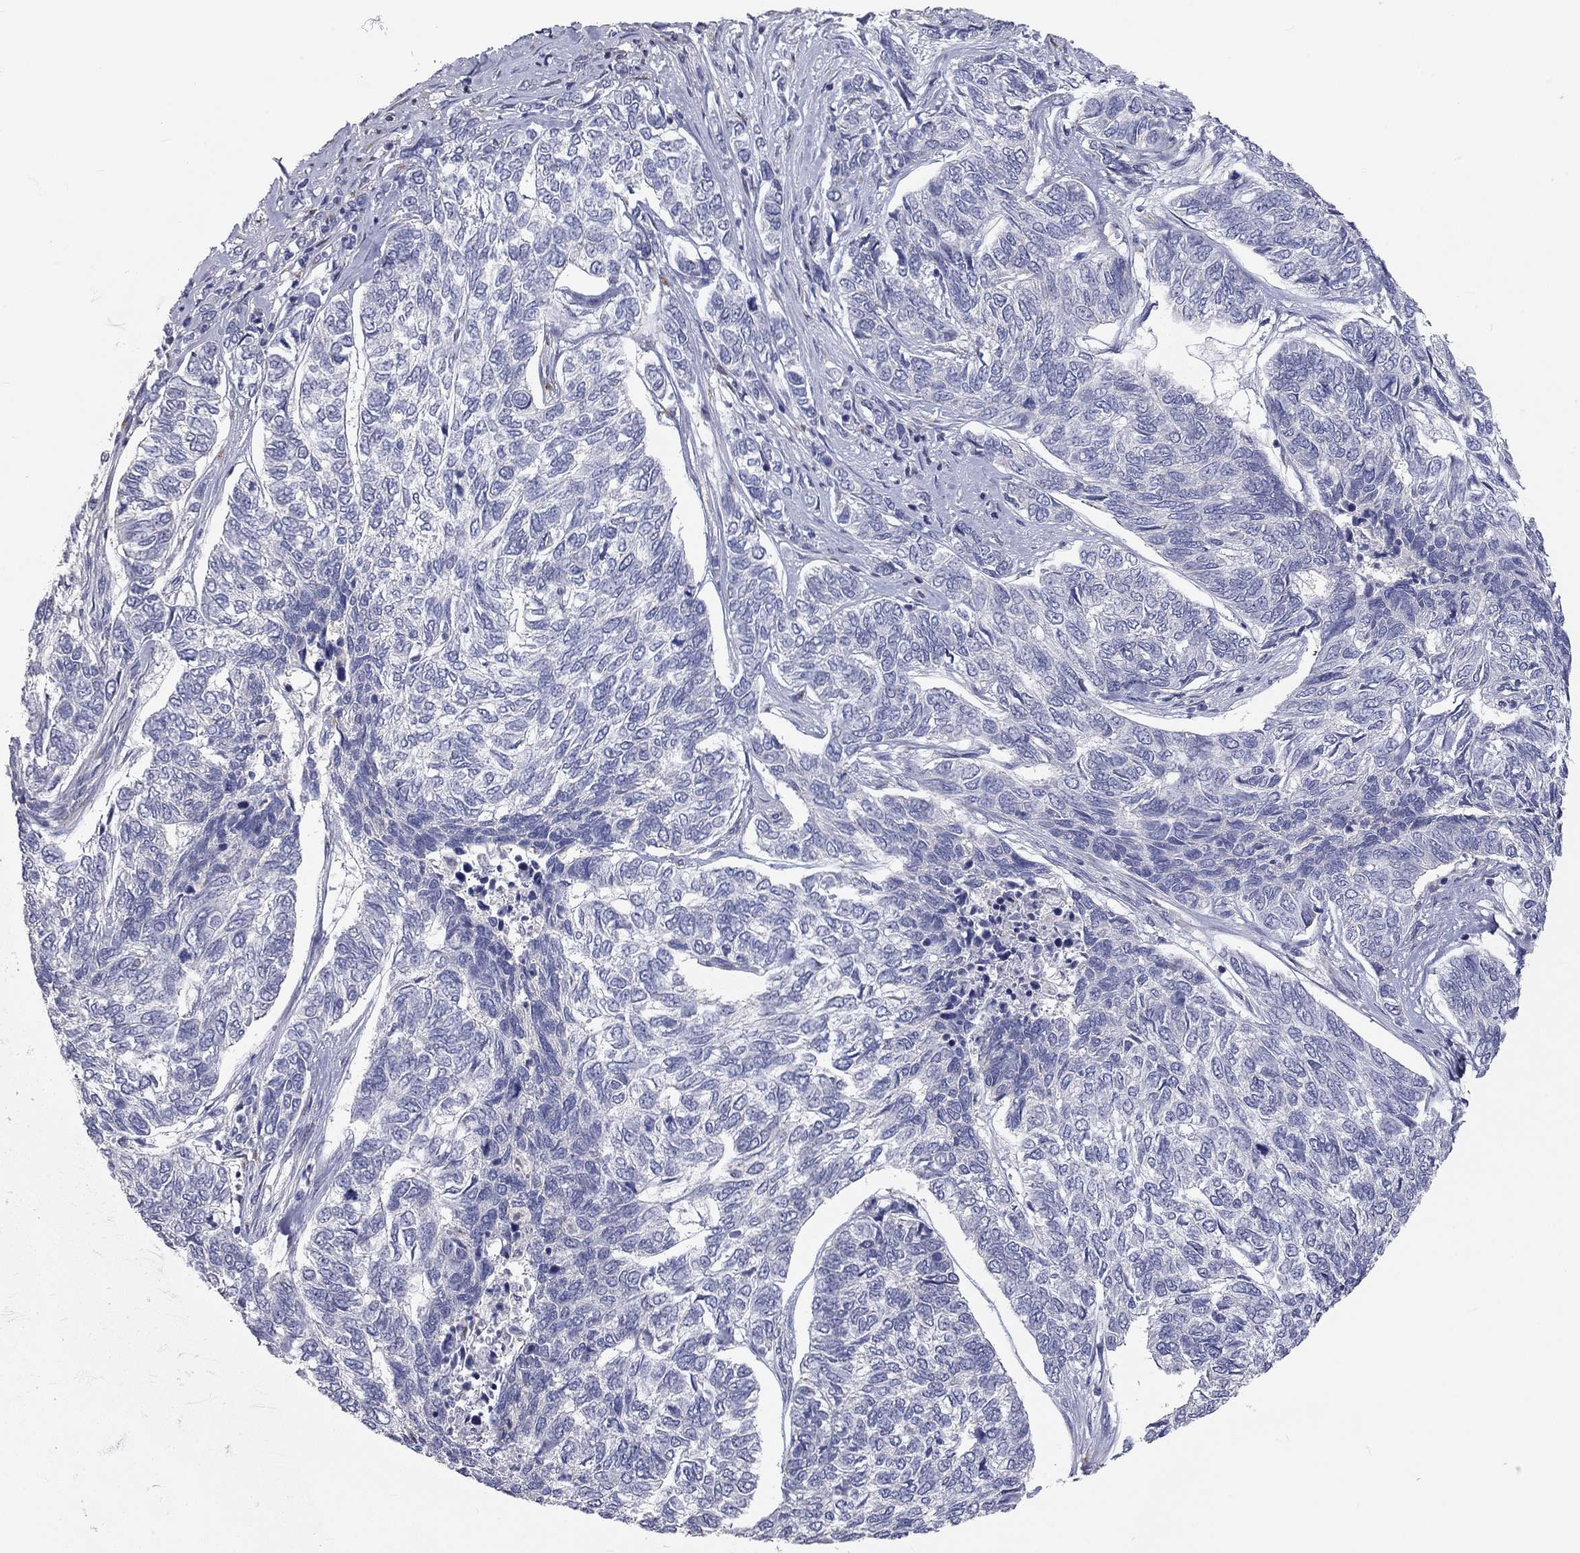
{"staining": {"intensity": "negative", "quantity": "none", "location": "none"}, "tissue": "skin cancer", "cell_type": "Tumor cells", "image_type": "cancer", "snomed": [{"axis": "morphology", "description": "Basal cell carcinoma"}, {"axis": "topography", "description": "Skin"}], "caption": "Immunohistochemical staining of skin cancer (basal cell carcinoma) reveals no significant positivity in tumor cells.", "gene": "PAPSS2", "patient": {"sex": "female", "age": 65}}